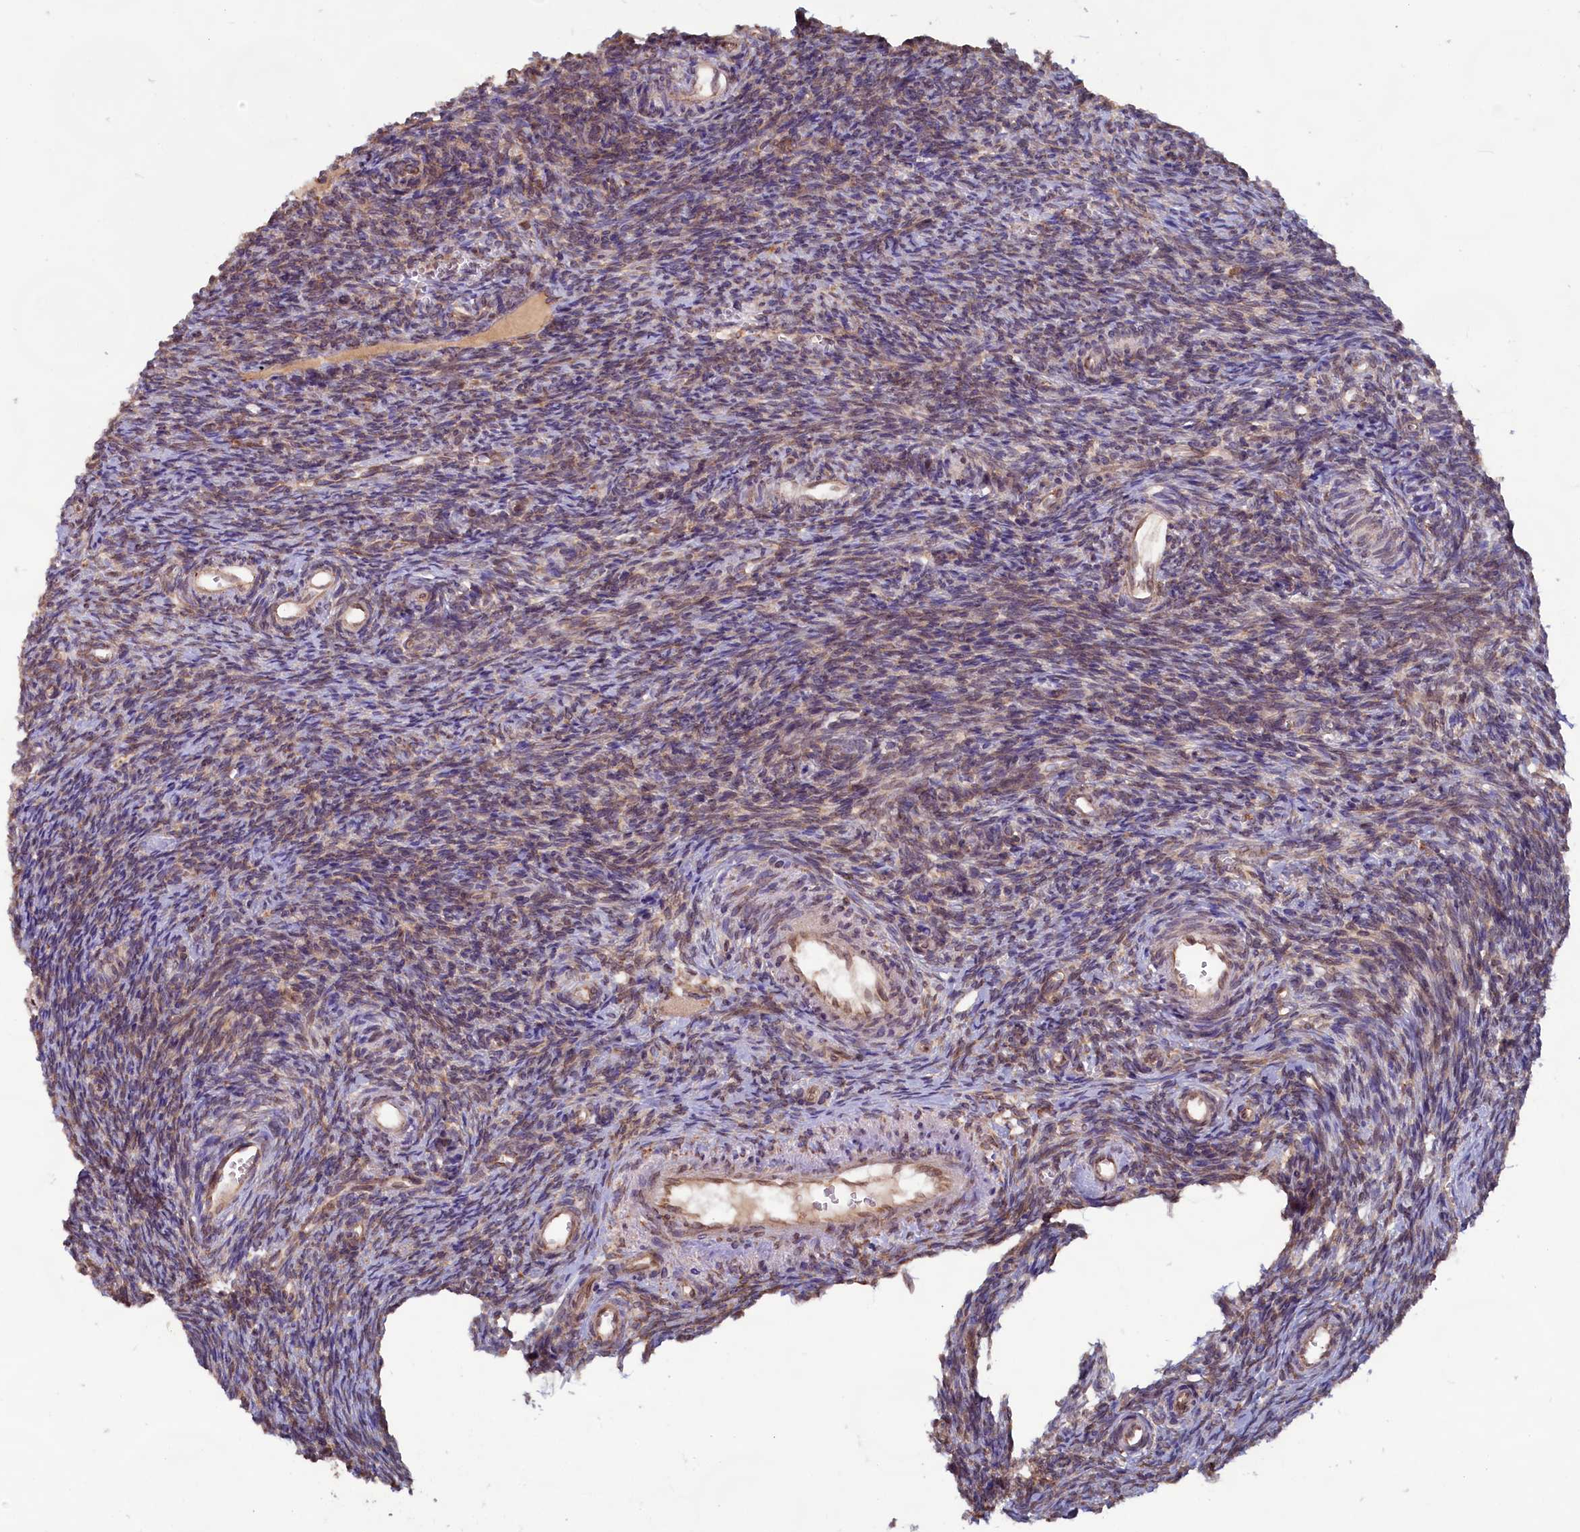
{"staining": {"intensity": "weak", "quantity": "25%-75%", "location": "cytoplasmic/membranous"}, "tissue": "ovary", "cell_type": "Ovarian stroma cells", "image_type": "normal", "snomed": [{"axis": "morphology", "description": "Normal tissue, NOS"}, {"axis": "topography", "description": "Ovary"}], "caption": "Protein staining of benign ovary displays weak cytoplasmic/membranous positivity in approximately 25%-75% of ovarian stroma cells. The staining was performed using DAB (3,3'-diaminobenzidine) to visualize the protein expression in brown, while the nuclei were stained in blue with hematoxylin (Magnification: 20x).", "gene": "TBC1D19", "patient": {"sex": "female", "age": 39}}